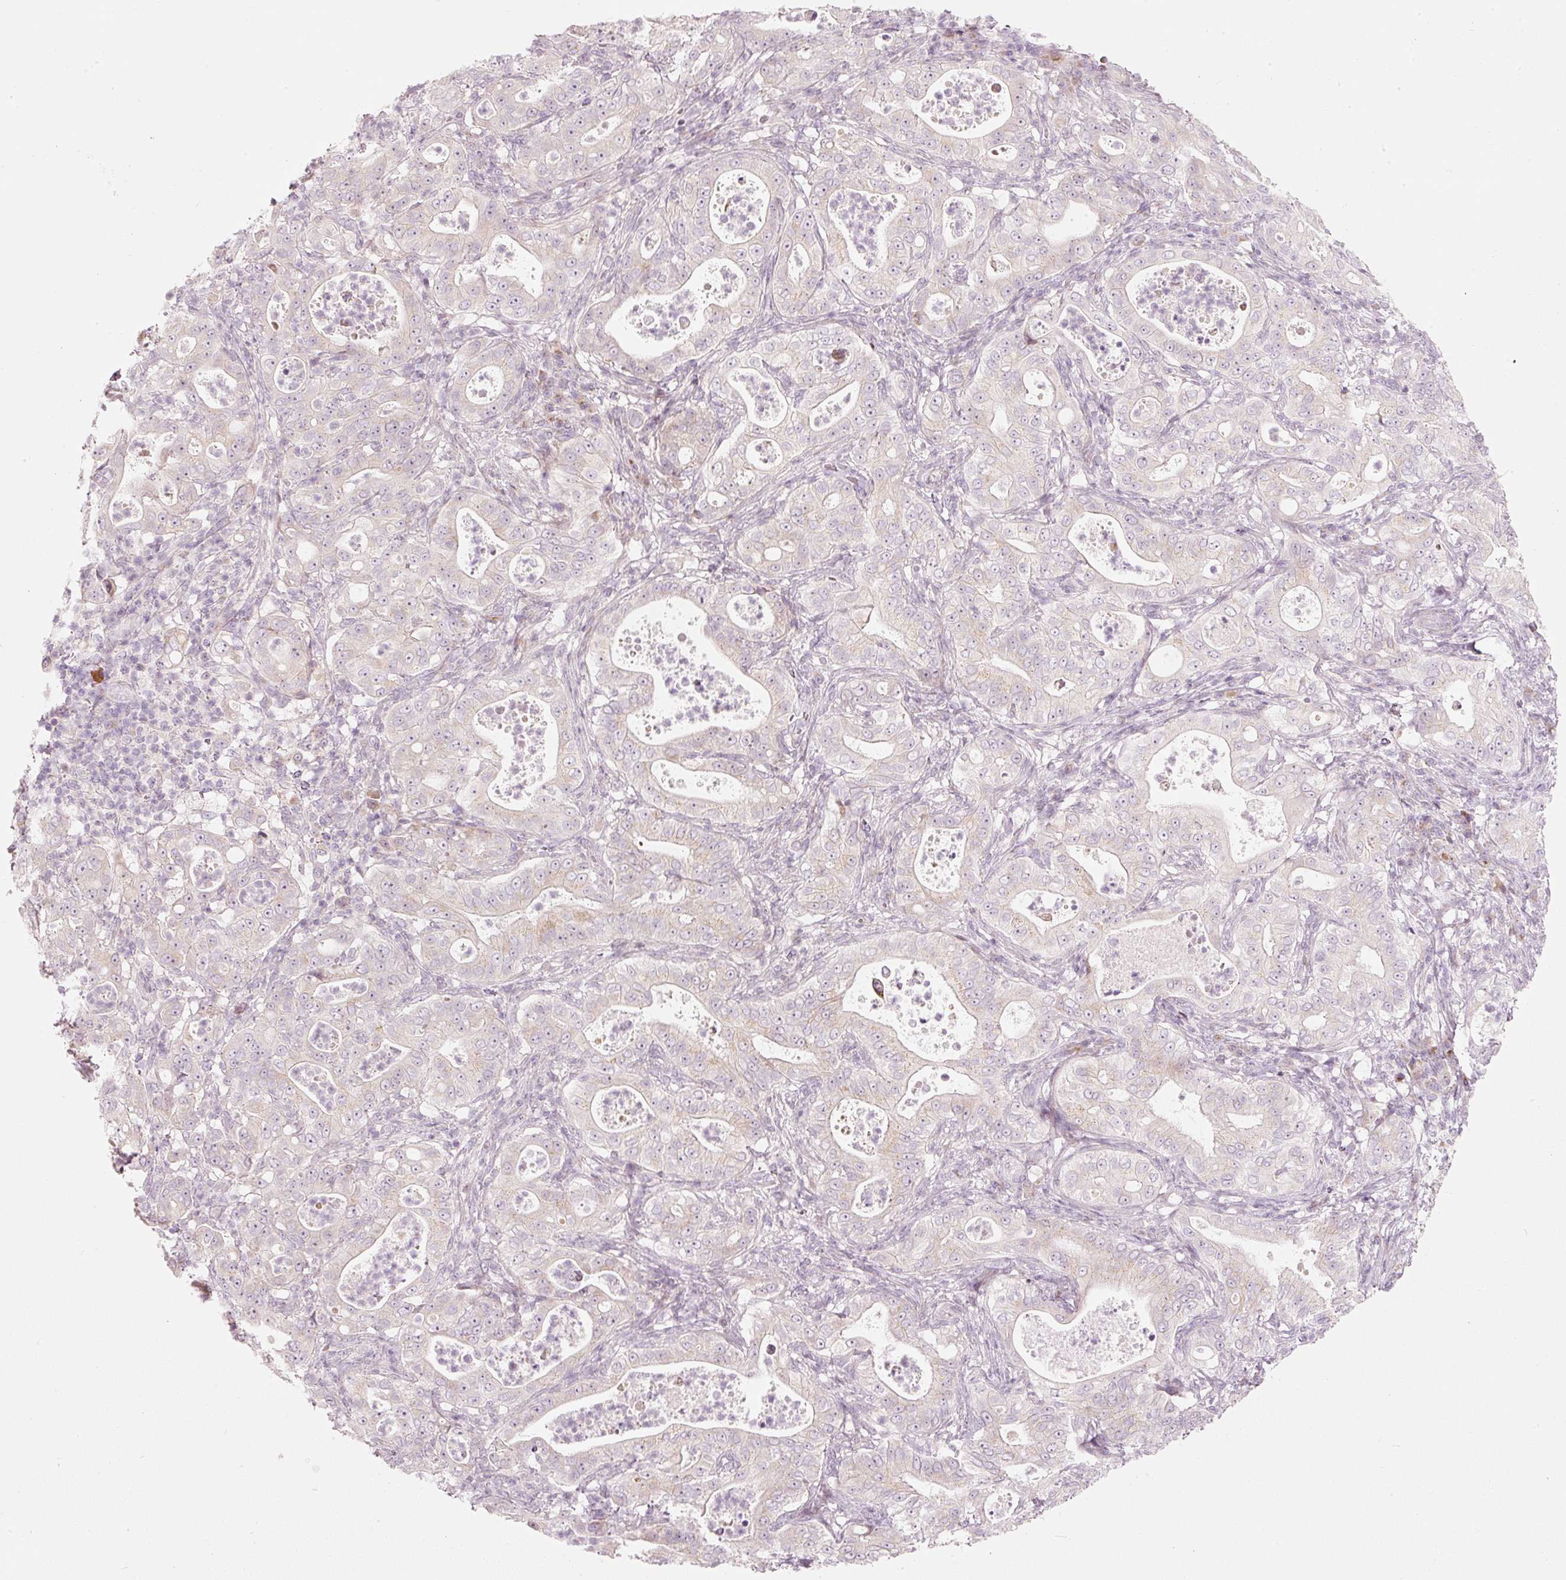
{"staining": {"intensity": "negative", "quantity": "none", "location": "none"}, "tissue": "pancreatic cancer", "cell_type": "Tumor cells", "image_type": "cancer", "snomed": [{"axis": "morphology", "description": "Adenocarcinoma, NOS"}, {"axis": "topography", "description": "Pancreas"}], "caption": "Photomicrograph shows no significant protein expression in tumor cells of pancreatic cancer (adenocarcinoma).", "gene": "SLC20A1", "patient": {"sex": "male", "age": 71}}